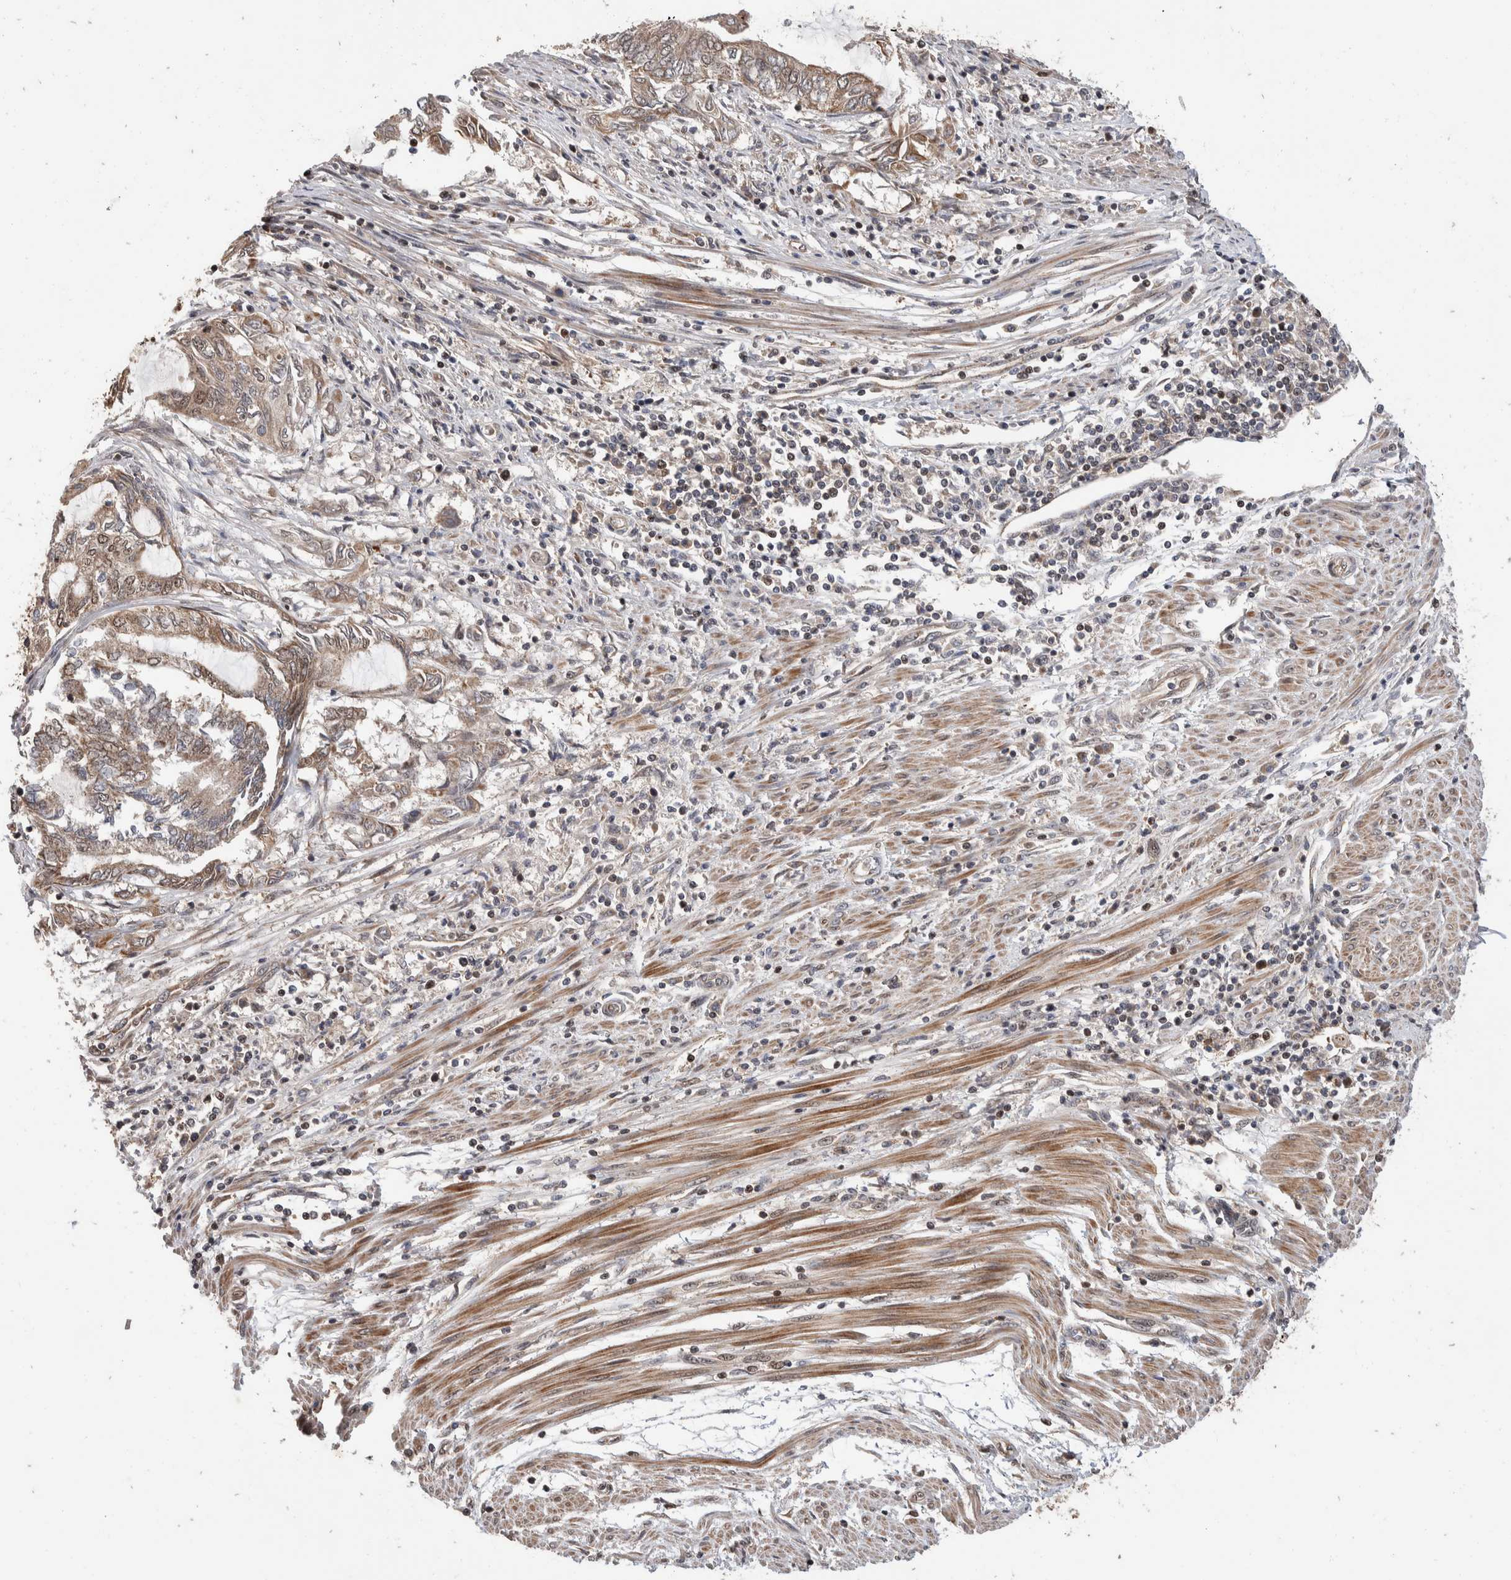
{"staining": {"intensity": "weak", "quantity": ">75%", "location": "cytoplasmic/membranous,nuclear"}, "tissue": "endometrial cancer", "cell_type": "Tumor cells", "image_type": "cancer", "snomed": [{"axis": "morphology", "description": "Adenocarcinoma, NOS"}, {"axis": "topography", "description": "Uterus"}, {"axis": "topography", "description": "Endometrium"}], "caption": "This image demonstrates immunohistochemistry staining of endometrial cancer (adenocarcinoma), with low weak cytoplasmic/membranous and nuclear positivity in approximately >75% of tumor cells.", "gene": "ABHD11", "patient": {"sex": "female", "age": 70}}